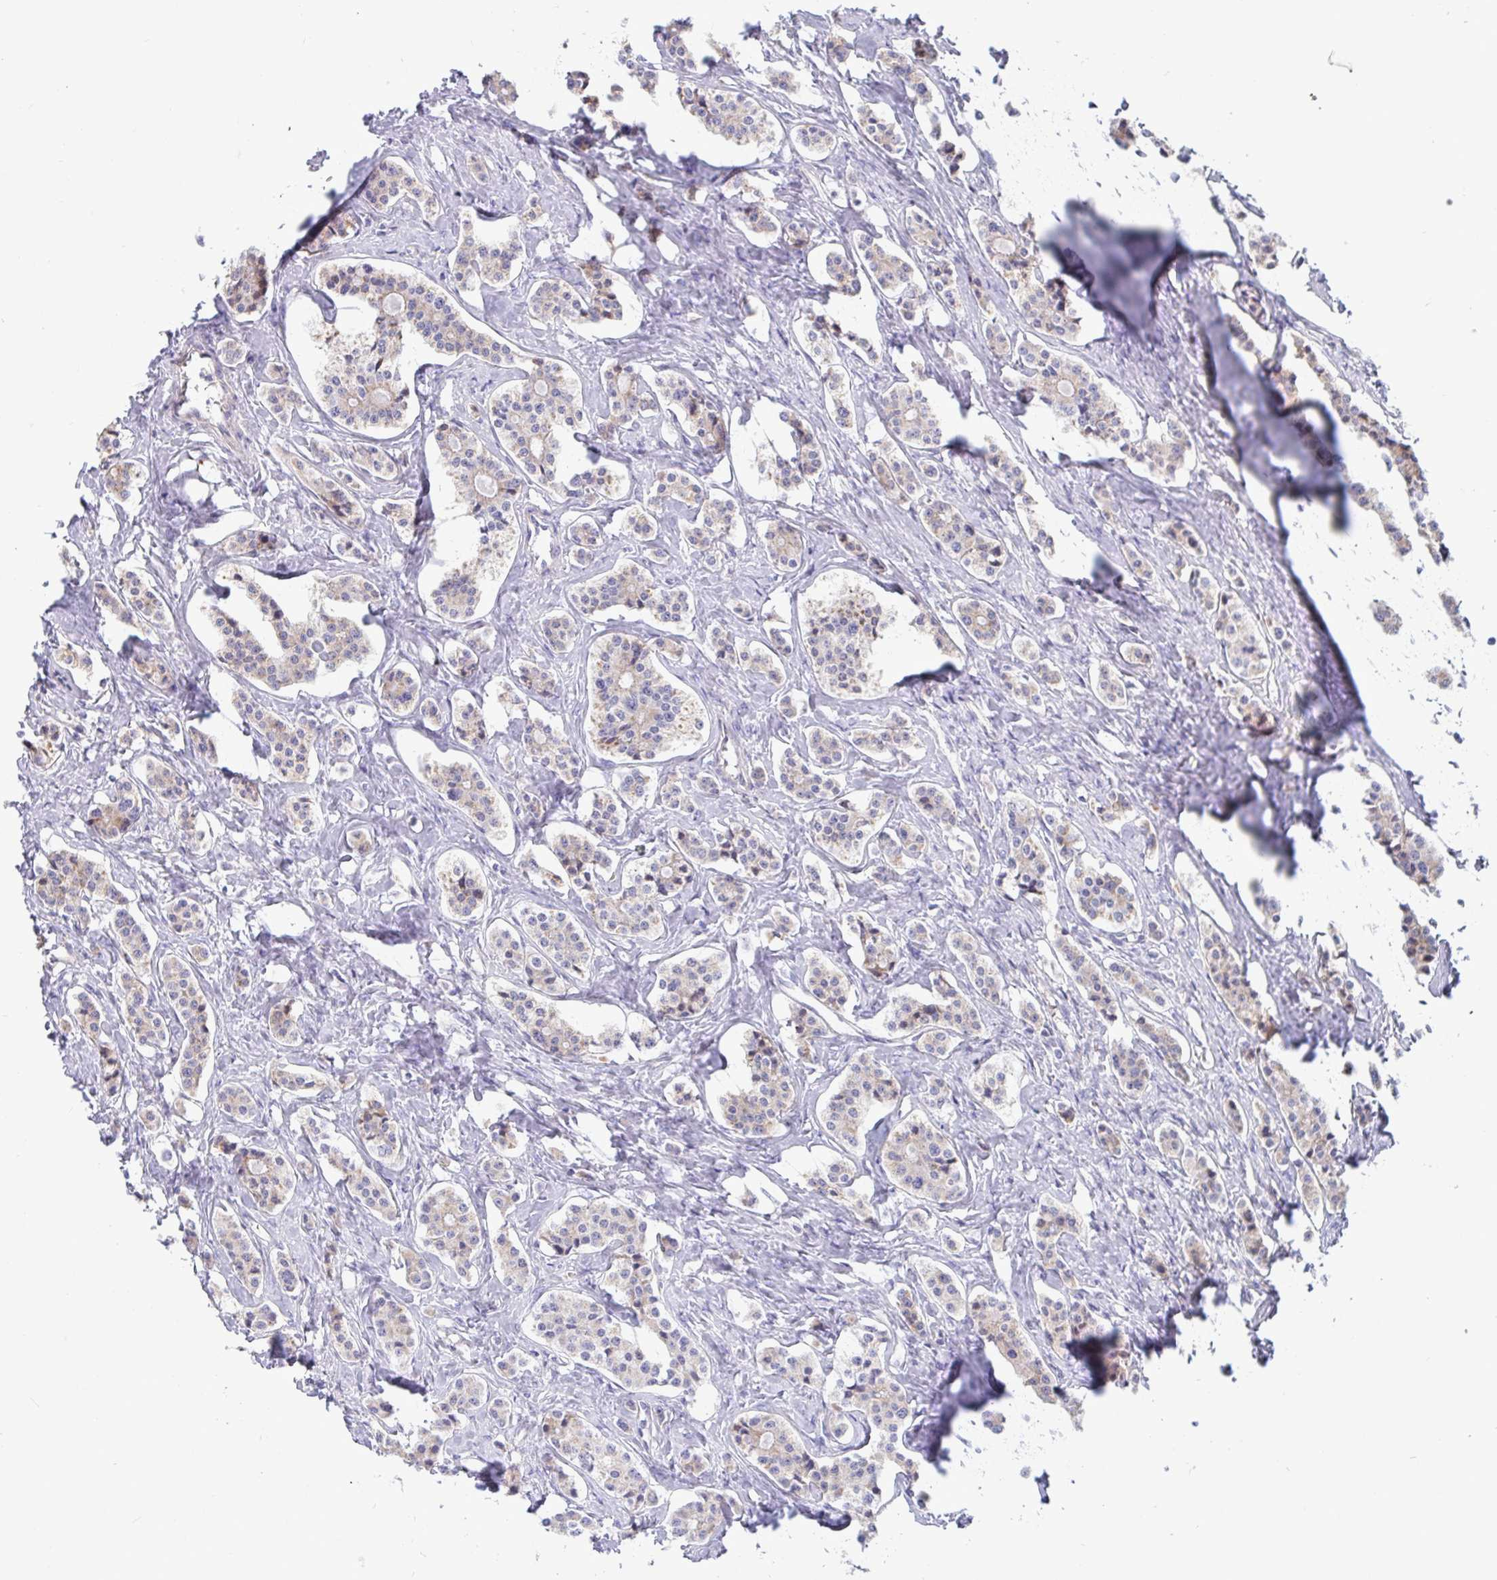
{"staining": {"intensity": "weak", "quantity": "<25%", "location": "cytoplasmic/membranous"}, "tissue": "carcinoid", "cell_type": "Tumor cells", "image_type": "cancer", "snomed": [{"axis": "morphology", "description": "Carcinoid, malignant, NOS"}, {"axis": "topography", "description": "Small intestine"}], "caption": "DAB (3,3'-diaminobenzidine) immunohistochemical staining of carcinoid displays no significant expression in tumor cells. Nuclei are stained in blue.", "gene": "NTN1", "patient": {"sex": "male", "age": 63}}